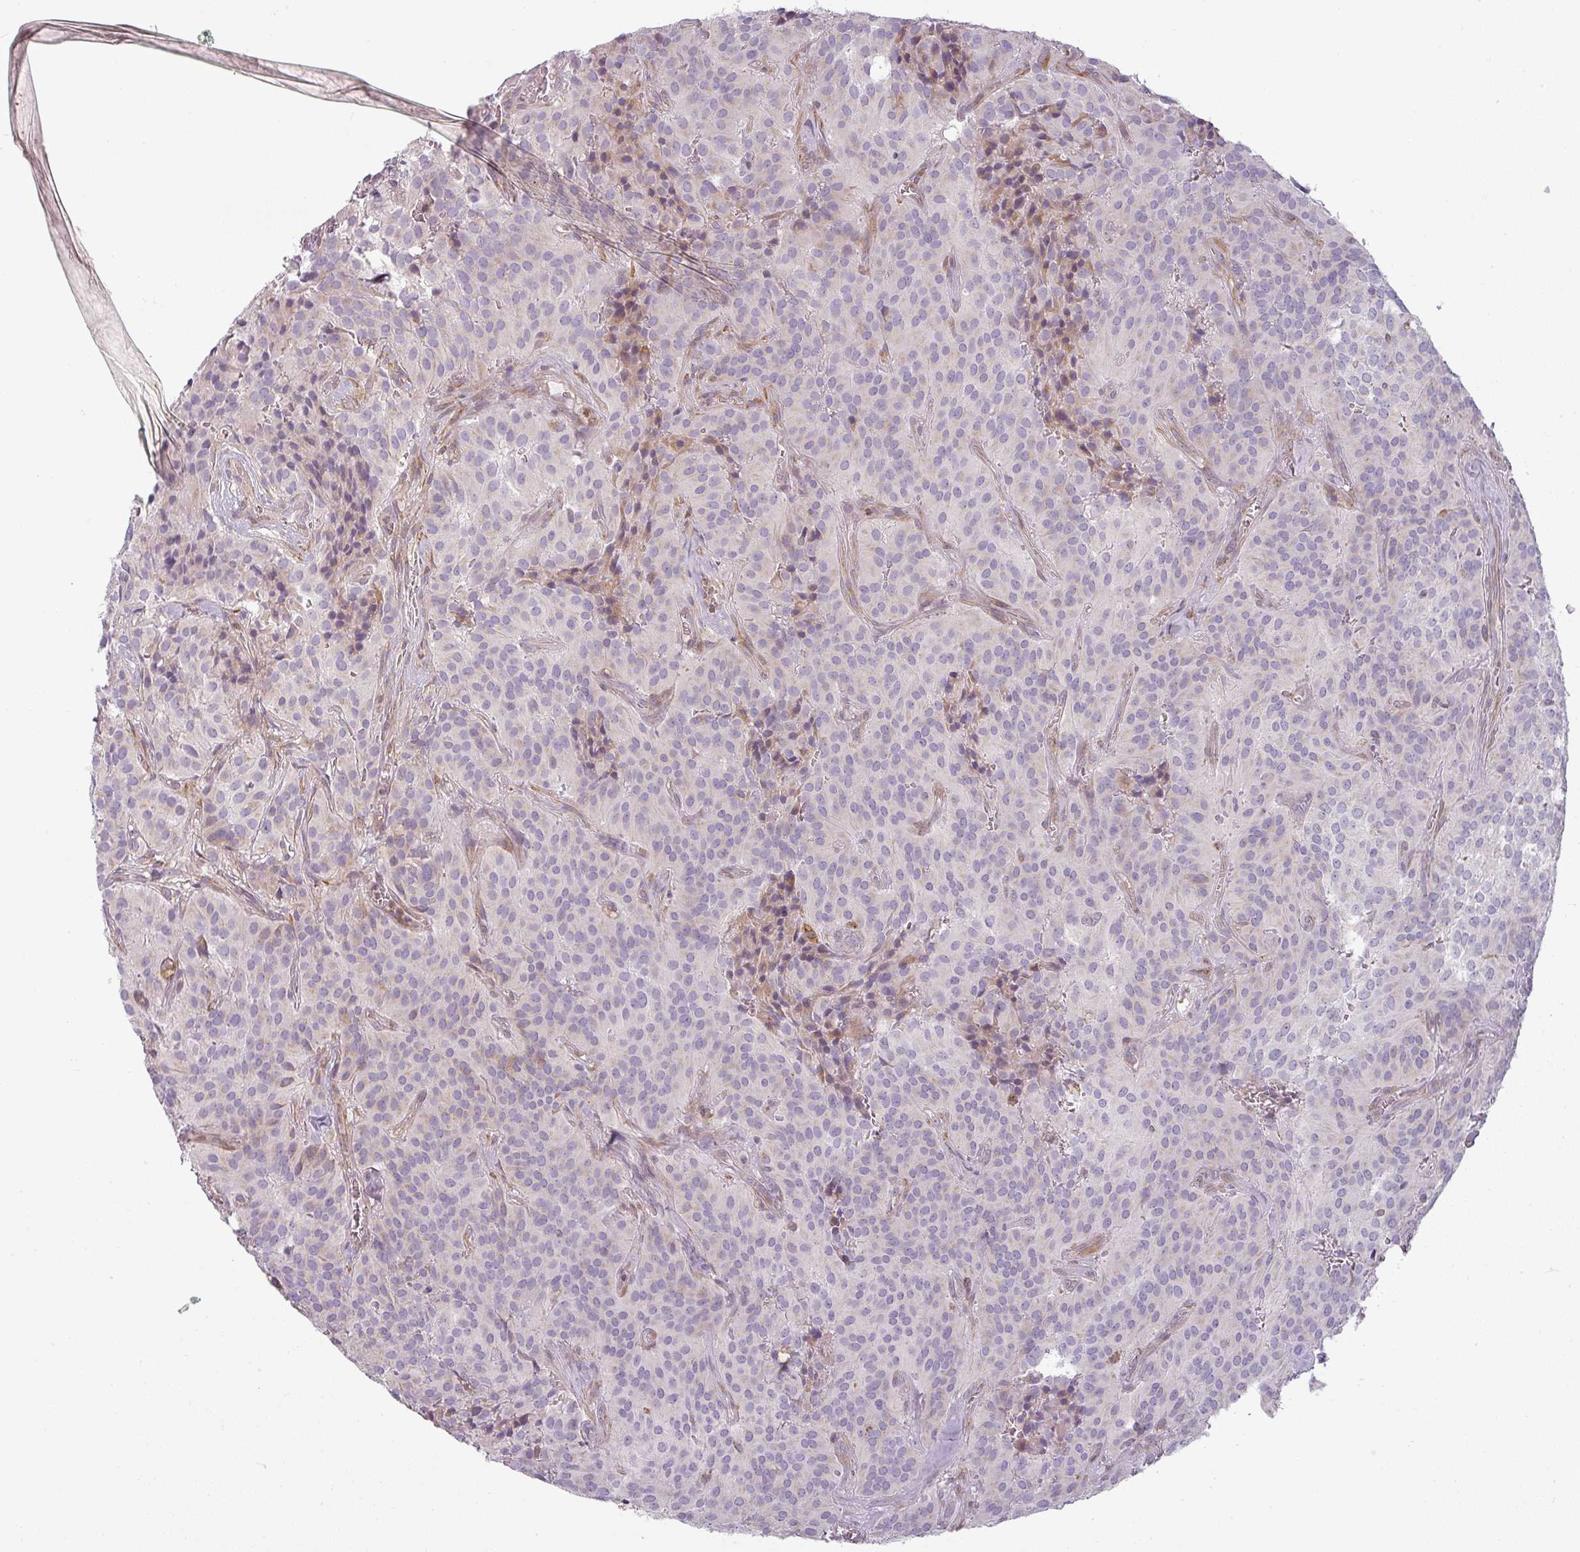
{"staining": {"intensity": "negative", "quantity": "none", "location": "none"}, "tissue": "glioma", "cell_type": "Tumor cells", "image_type": "cancer", "snomed": [{"axis": "morphology", "description": "Glioma, malignant, Low grade"}, {"axis": "topography", "description": "Brain"}], "caption": "High power microscopy micrograph of an immunohistochemistry (IHC) photomicrograph of glioma, revealing no significant expression in tumor cells. (Immunohistochemistry (ihc), brightfield microscopy, high magnification).", "gene": "CCDC144A", "patient": {"sex": "male", "age": 42}}